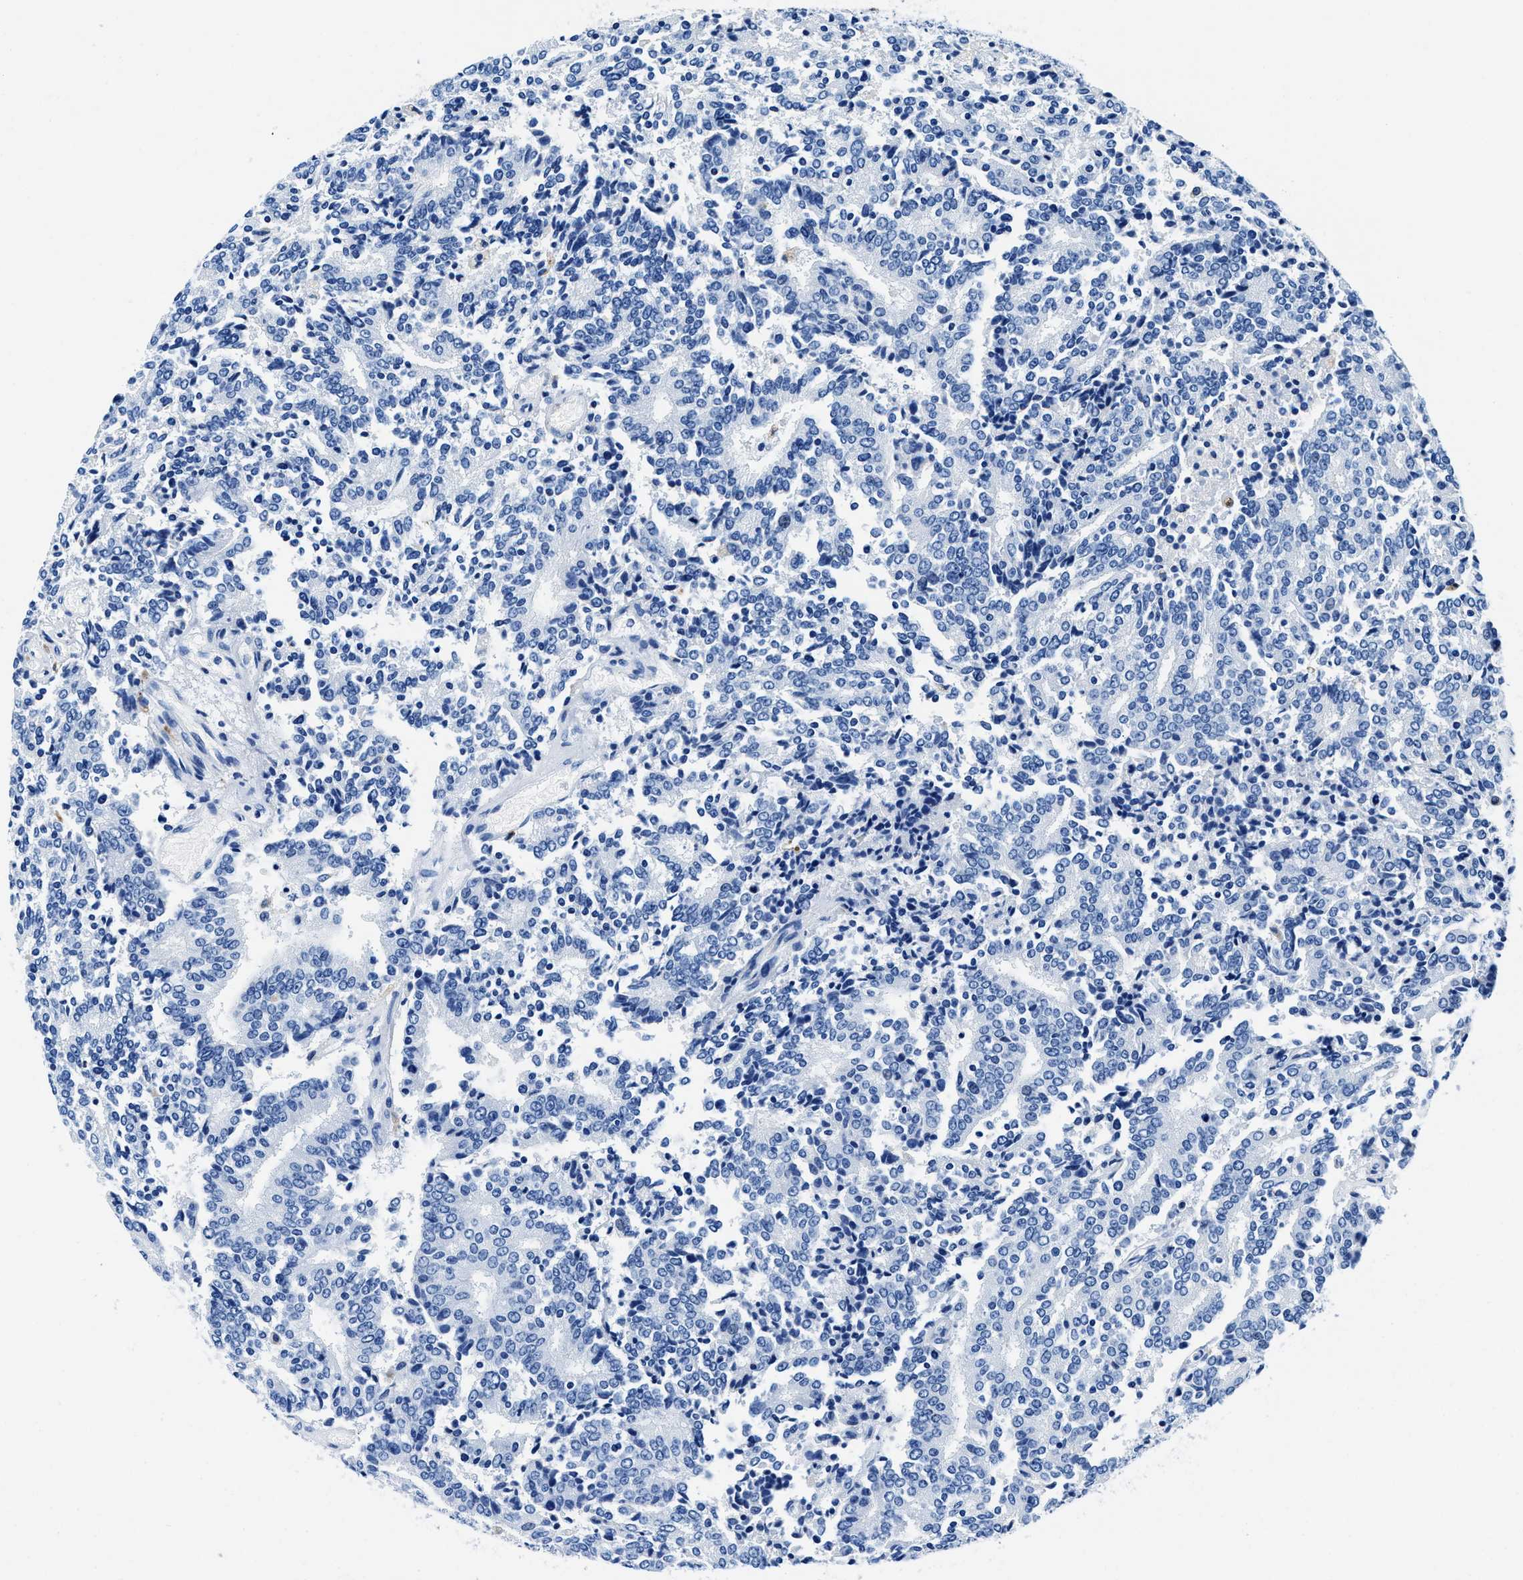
{"staining": {"intensity": "negative", "quantity": "none", "location": "none"}, "tissue": "prostate cancer", "cell_type": "Tumor cells", "image_type": "cancer", "snomed": [{"axis": "morphology", "description": "Normal tissue, NOS"}, {"axis": "morphology", "description": "Adenocarcinoma, High grade"}, {"axis": "topography", "description": "Prostate"}, {"axis": "topography", "description": "Seminal veicle"}], "caption": "This image is of prostate cancer stained with immunohistochemistry (IHC) to label a protein in brown with the nuclei are counter-stained blue. There is no positivity in tumor cells. The staining is performed using DAB (3,3'-diaminobenzidine) brown chromogen with nuclei counter-stained in using hematoxylin.", "gene": "OR14K1", "patient": {"sex": "male", "age": 55}}